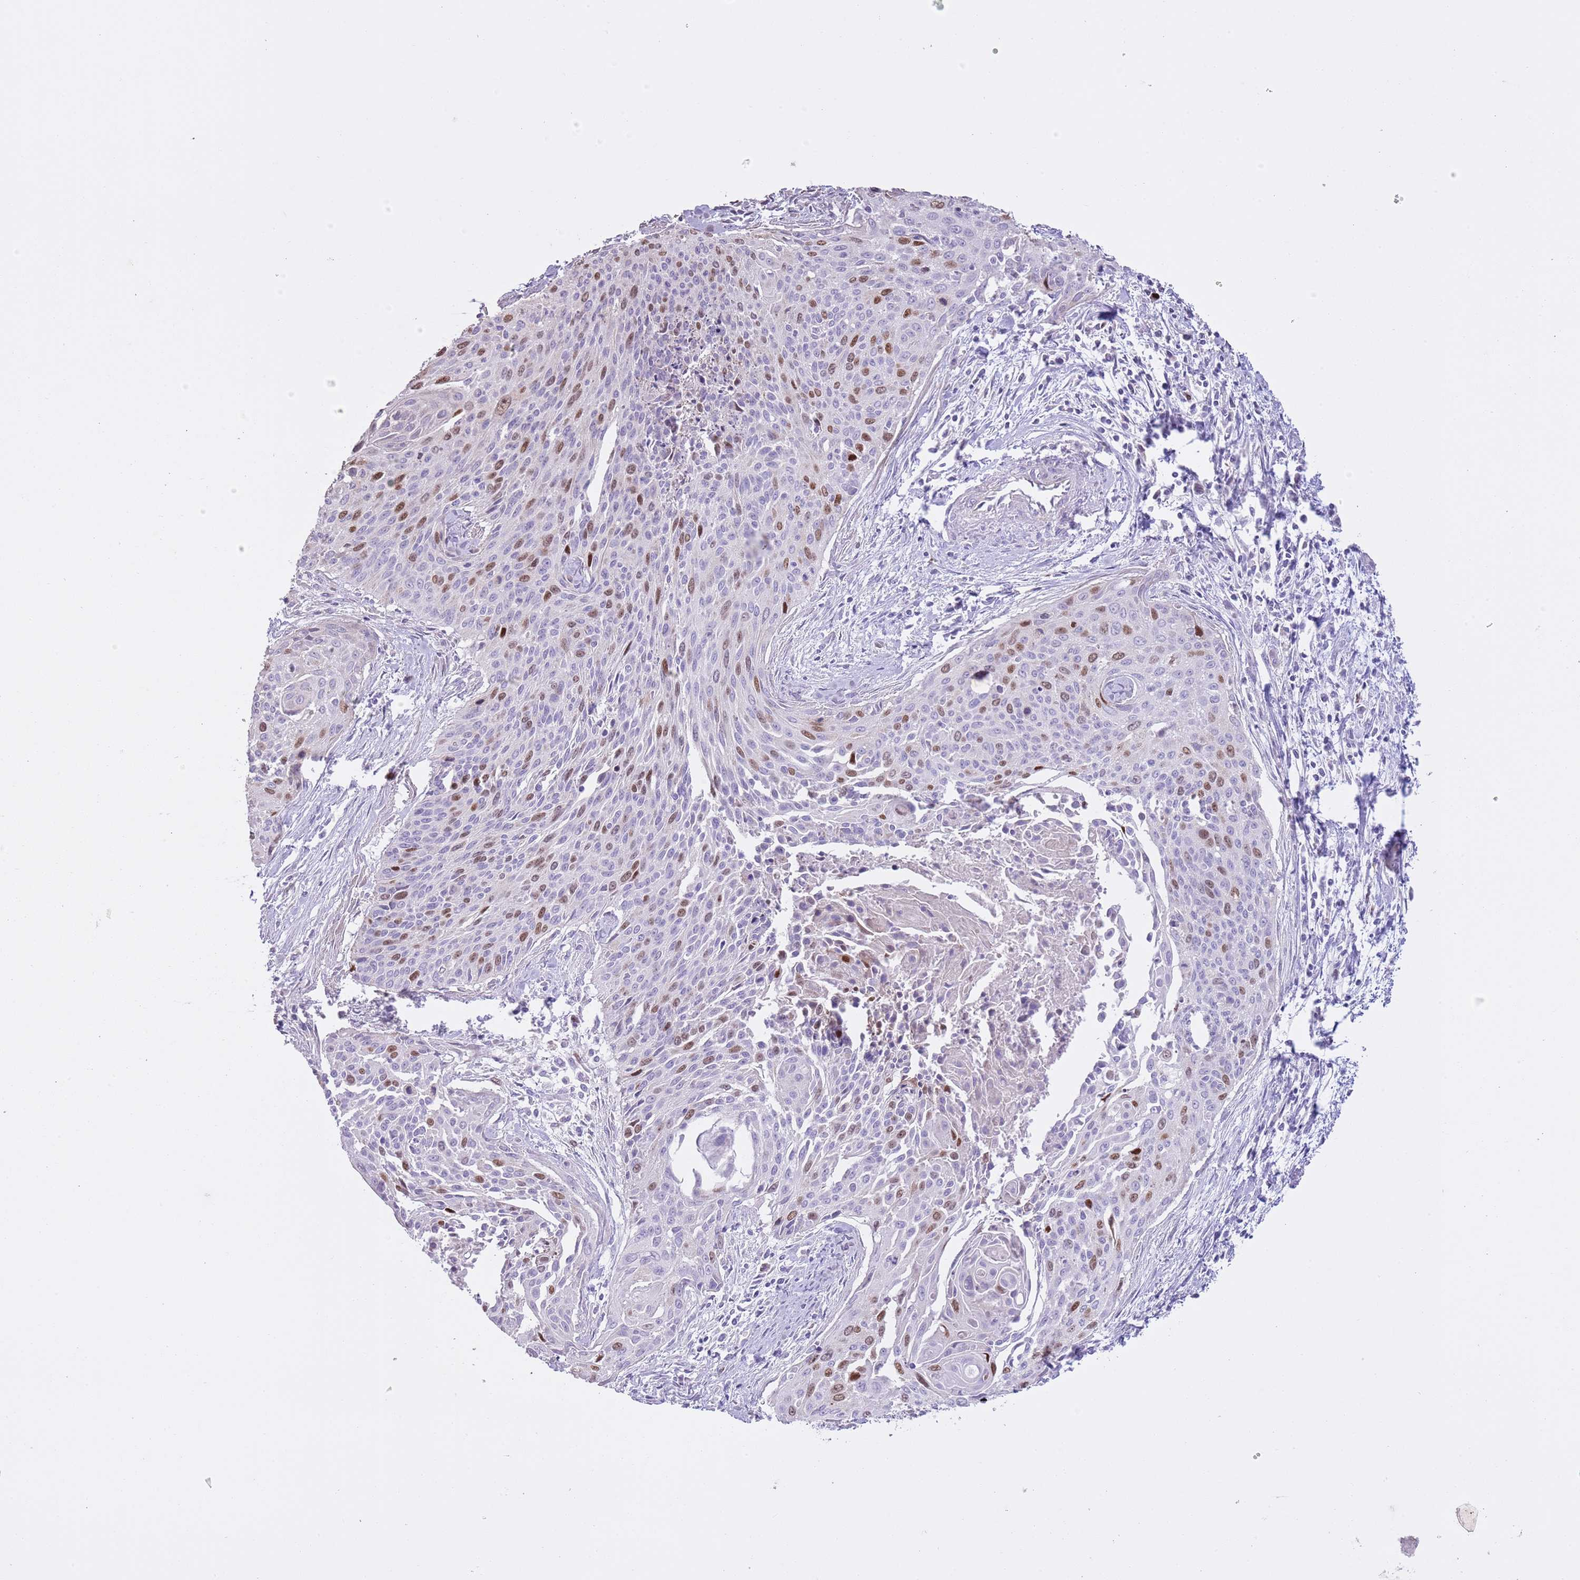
{"staining": {"intensity": "moderate", "quantity": "25%-75%", "location": "nuclear"}, "tissue": "cervical cancer", "cell_type": "Tumor cells", "image_type": "cancer", "snomed": [{"axis": "morphology", "description": "Squamous cell carcinoma, NOS"}, {"axis": "topography", "description": "Cervix"}], "caption": "Immunohistochemistry image of human cervical cancer (squamous cell carcinoma) stained for a protein (brown), which exhibits medium levels of moderate nuclear positivity in approximately 25%-75% of tumor cells.", "gene": "GMNN", "patient": {"sex": "female", "age": 55}}